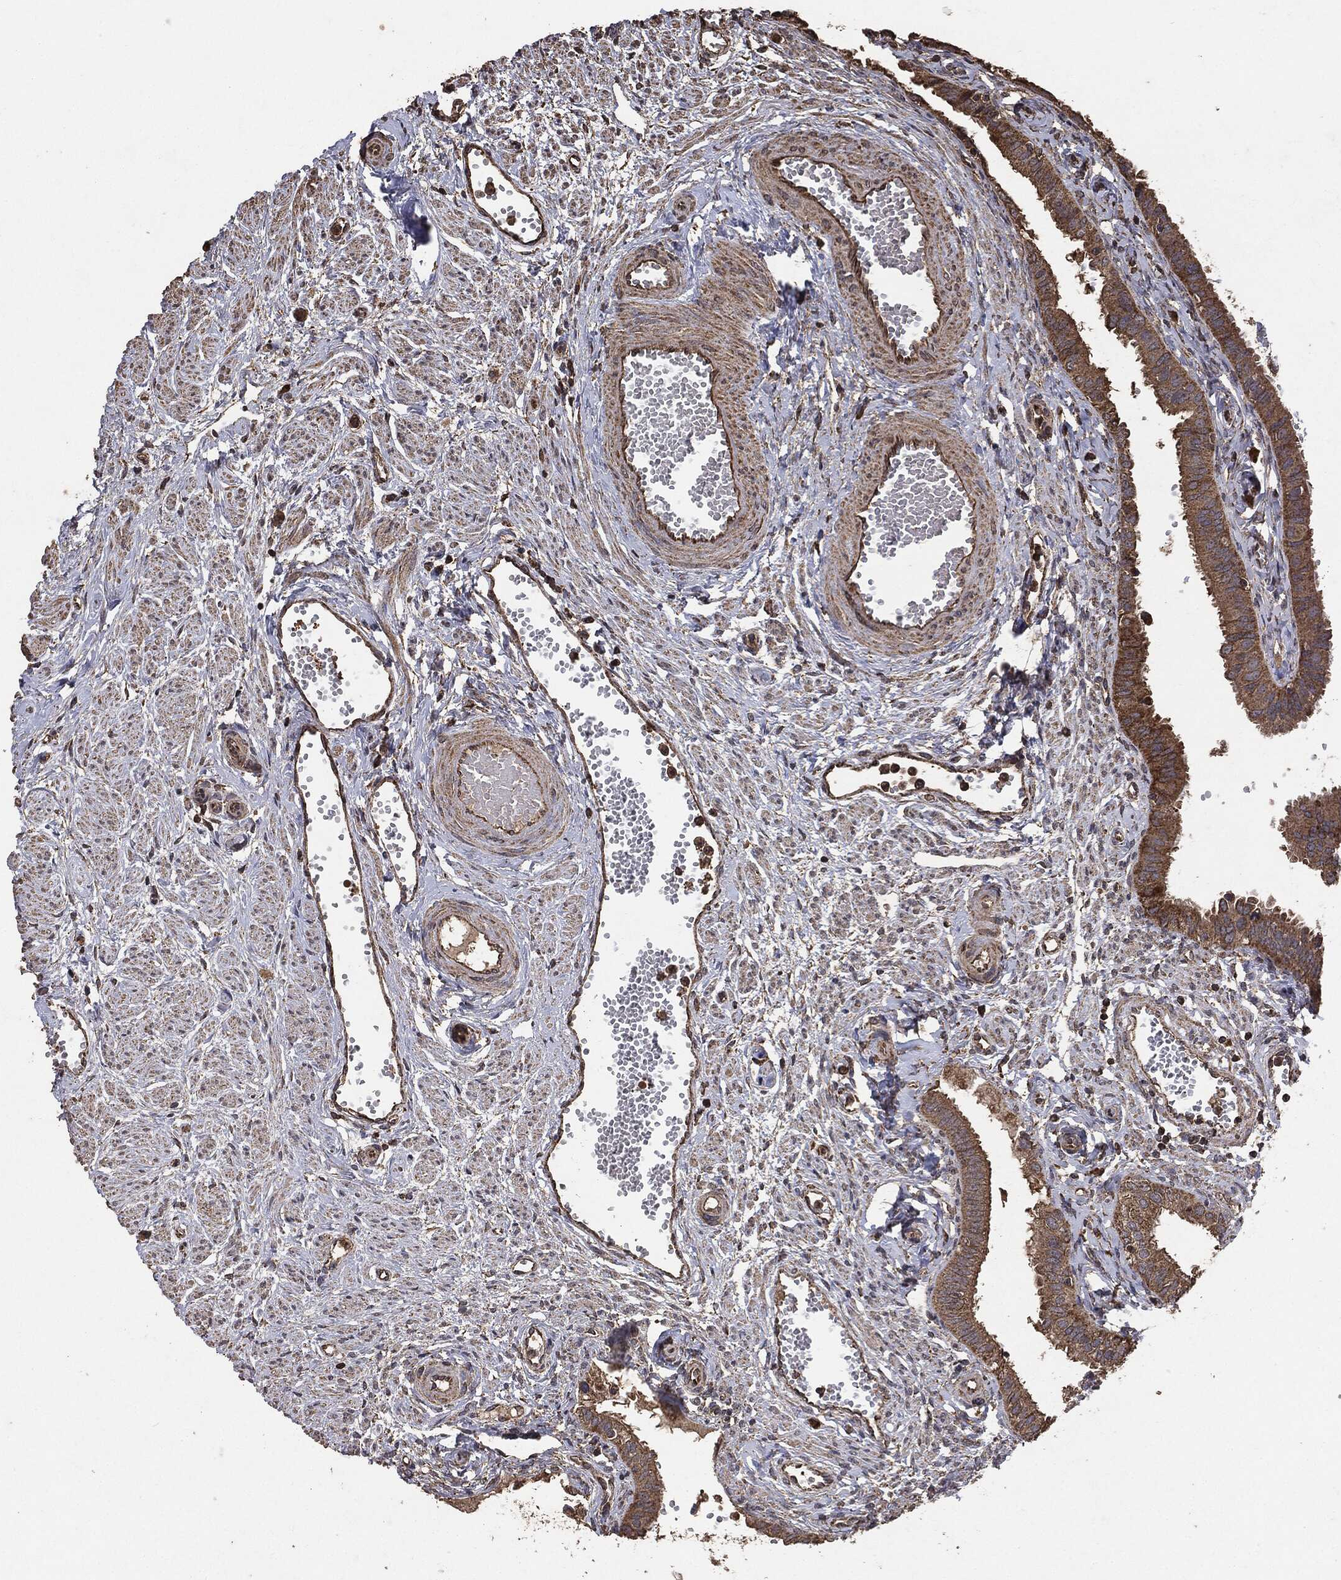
{"staining": {"intensity": "moderate", "quantity": ">75%", "location": "cytoplasmic/membranous"}, "tissue": "fallopian tube", "cell_type": "Glandular cells", "image_type": "normal", "snomed": [{"axis": "morphology", "description": "Normal tissue, NOS"}, {"axis": "topography", "description": "Fallopian tube"}, {"axis": "topography", "description": "Ovary"}], "caption": "This histopathology image shows immunohistochemistry (IHC) staining of benign fallopian tube, with medium moderate cytoplasmic/membranous expression in about >75% of glandular cells.", "gene": "MTOR", "patient": {"sex": "female", "age": 49}}